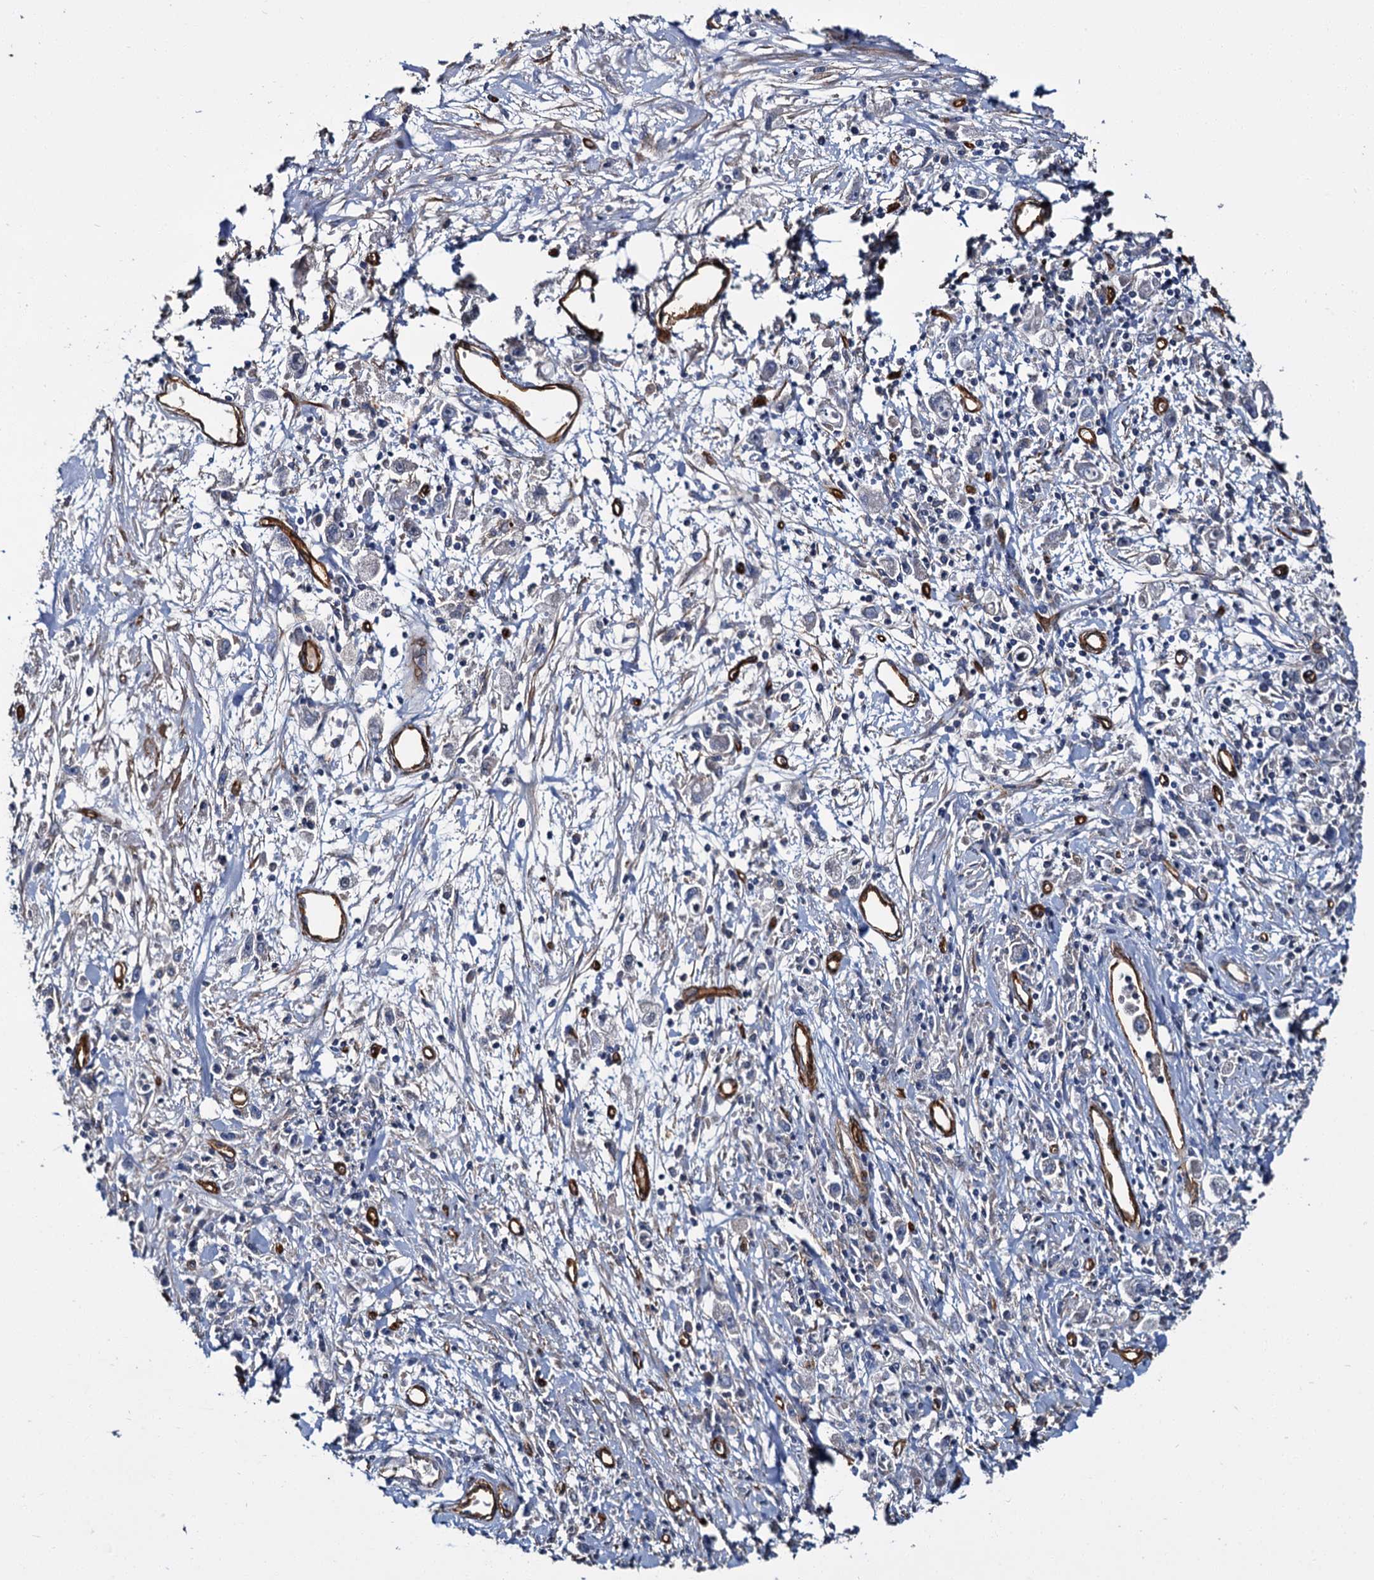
{"staining": {"intensity": "negative", "quantity": "none", "location": "none"}, "tissue": "stomach cancer", "cell_type": "Tumor cells", "image_type": "cancer", "snomed": [{"axis": "morphology", "description": "Adenocarcinoma, NOS"}, {"axis": "topography", "description": "Stomach"}], "caption": "This is an immunohistochemistry photomicrograph of adenocarcinoma (stomach). There is no positivity in tumor cells.", "gene": "CACNA1C", "patient": {"sex": "female", "age": 59}}